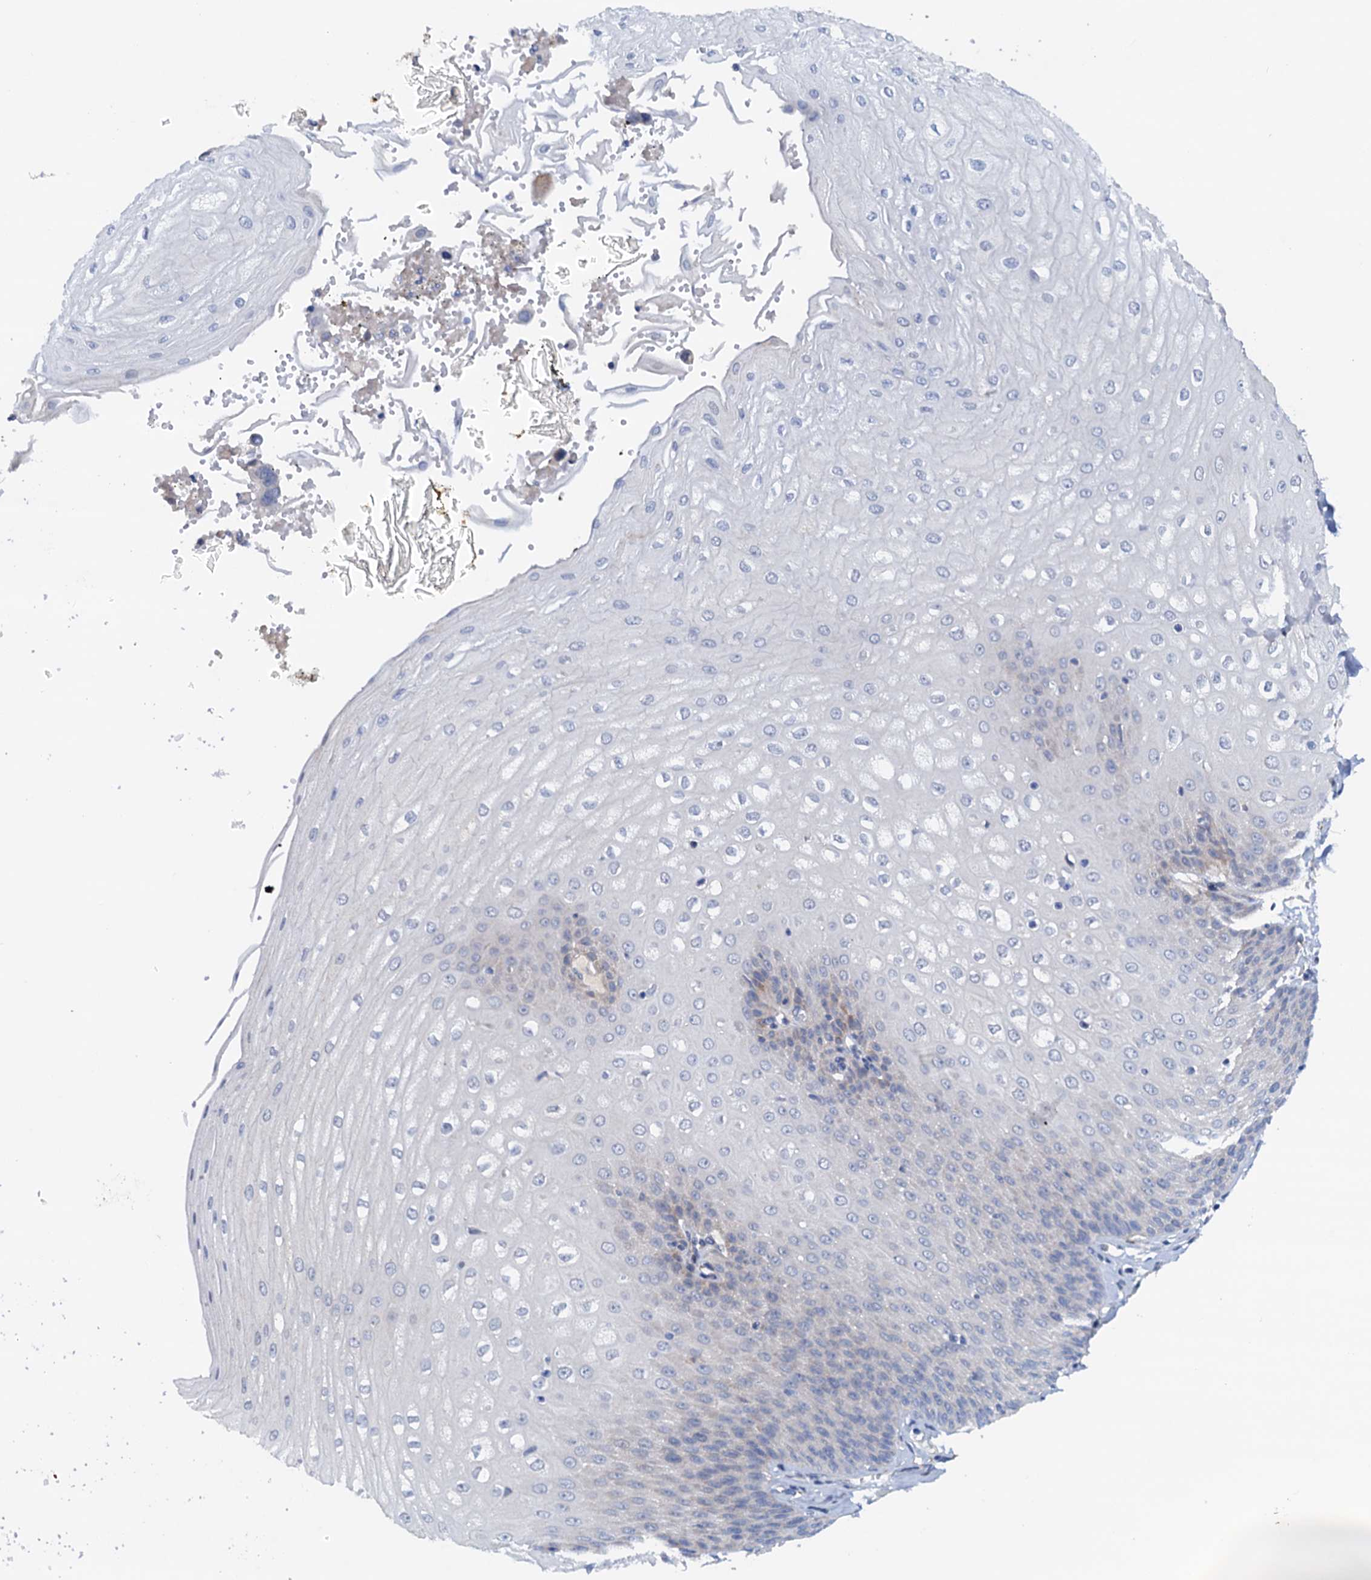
{"staining": {"intensity": "weak", "quantity": "<25%", "location": "cytoplasmic/membranous"}, "tissue": "esophagus", "cell_type": "Squamous epithelial cells", "image_type": "normal", "snomed": [{"axis": "morphology", "description": "Normal tissue, NOS"}, {"axis": "topography", "description": "Esophagus"}], "caption": "Human esophagus stained for a protein using immunohistochemistry demonstrates no staining in squamous epithelial cells.", "gene": "RASSF9", "patient": {"sex": "male", "age": 60}}